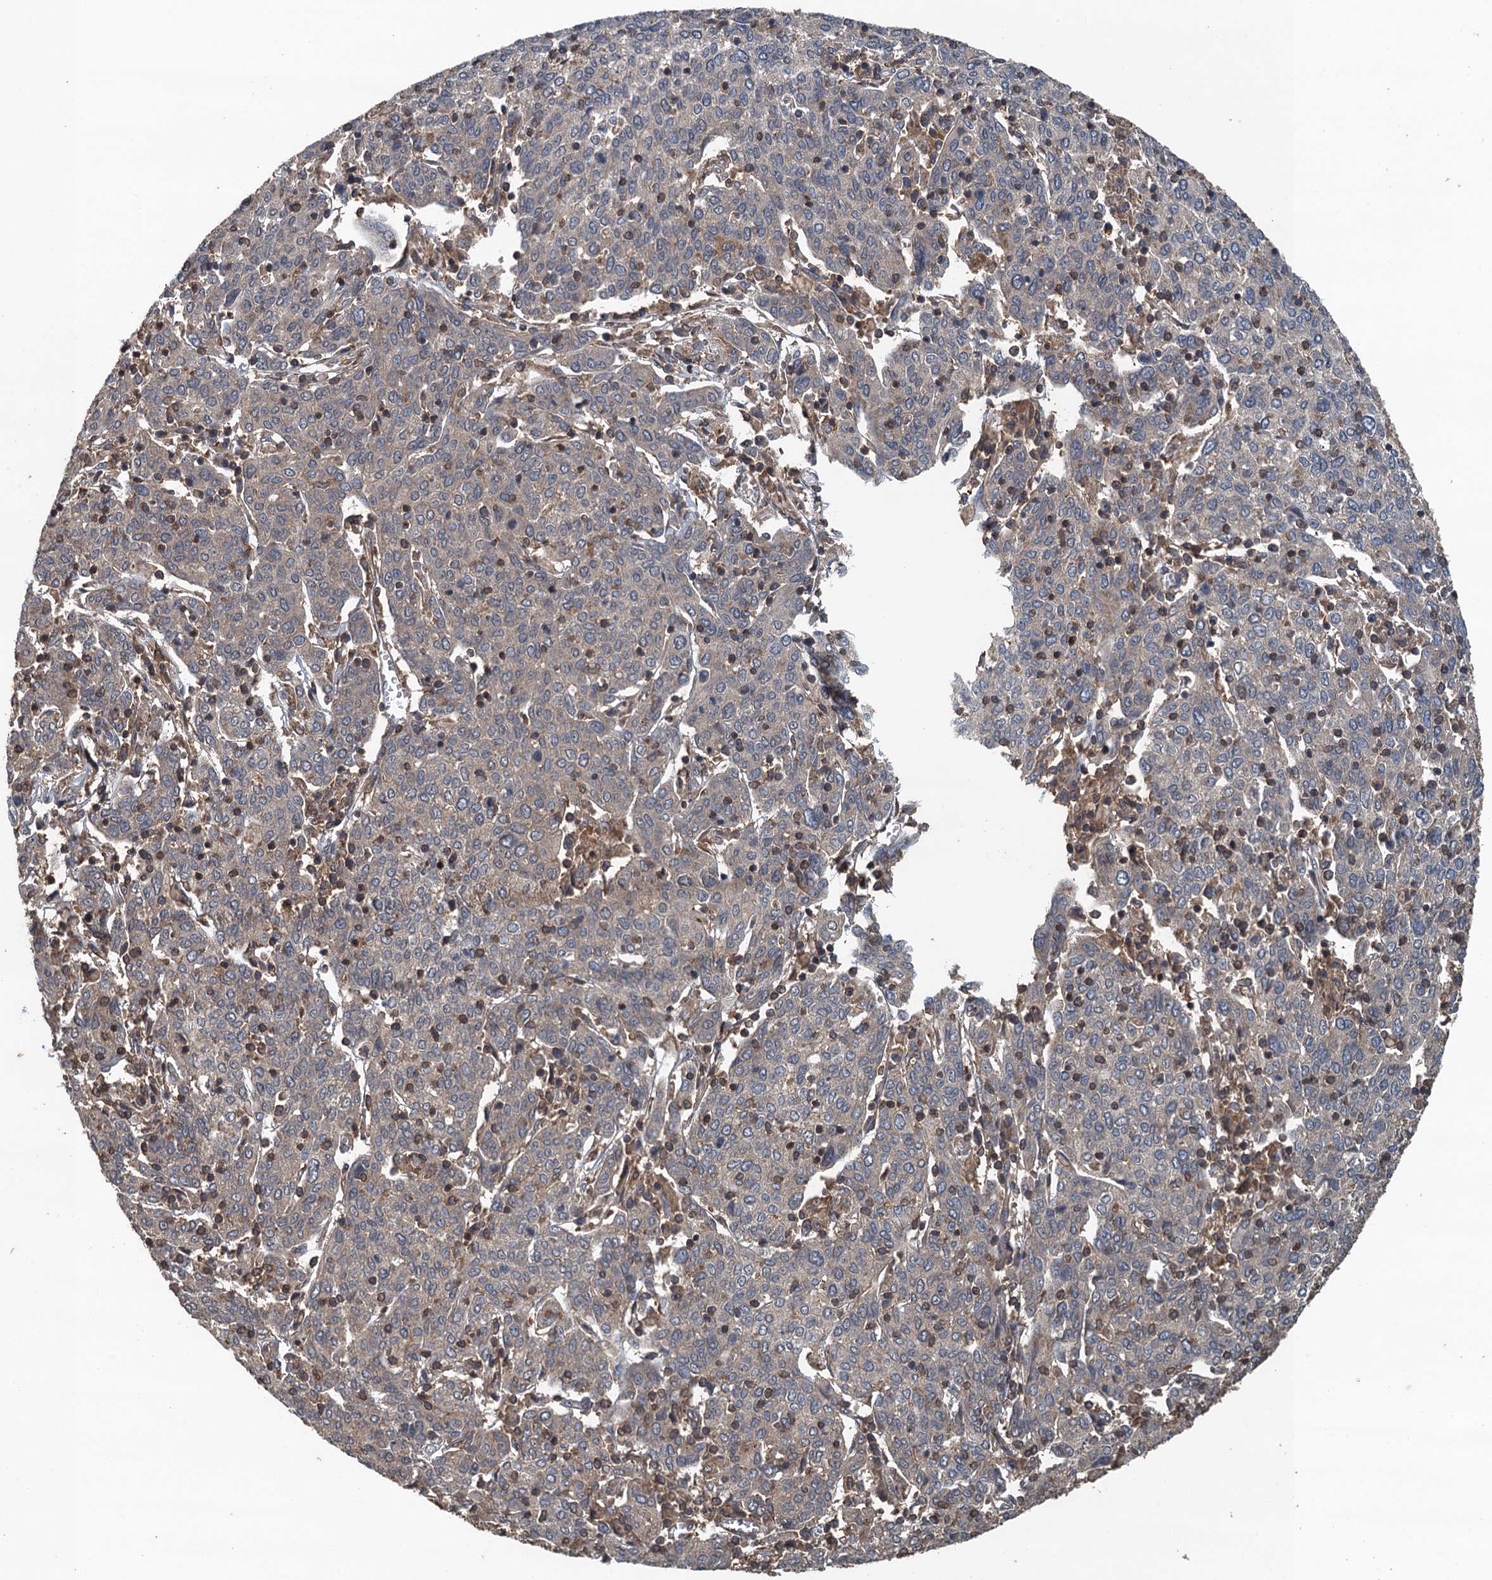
{"staining": {"intensity": "weak", "quantity": "<25%", "location": "cytoplasmic/membranous"}, "tissue": "cervical cancer", "cell_type": "Tumor cells", "image_type": "cancer", "snomed": [{"axis": "morphology", "description": "Squamous cell carcinoma, NOS"}, {"axis": "topography", "description": "Cervix"}], "caption": "Tumor cells show no significant positivity in cervical cancer. (DAB (3,3'-diaminobenzidine) immunohistochemistry (IHC) with hematoxylin counter stain).", "gene": "BORCS5", "patient": {"sex": "female", "age": 67}}